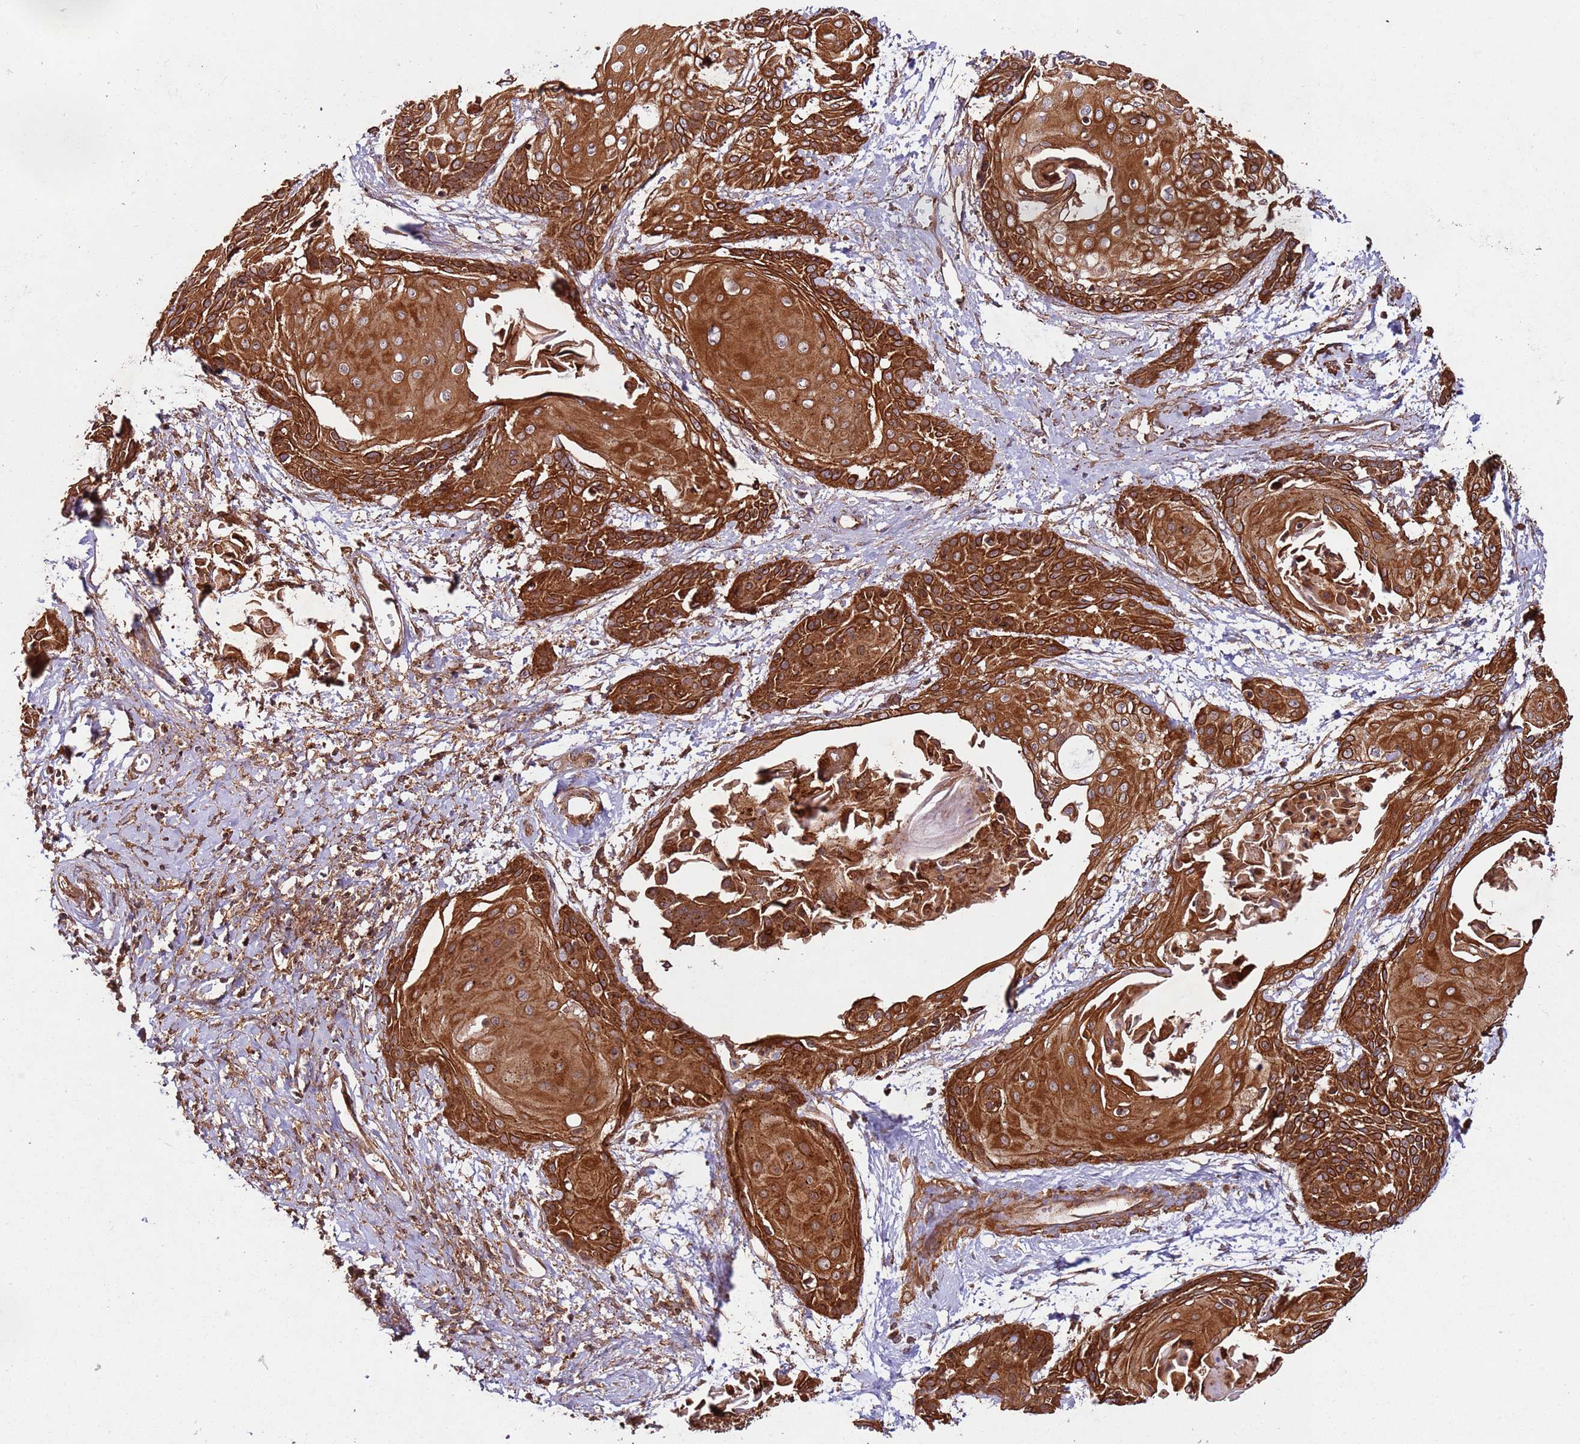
{"staining": {"intensity": "strong", "quantity": ">75%", "location": "cytoplasmic/membranous"}, "tissue": "cervical cancer", "cell_type": "Tumor cells", "image_type": "cancer", "snomed": [{"axis": "morphology", "description": "Squamous cell carcinoma, NOS"}, {"axis": "topography", "description": "Cervix"}], "caption": "An immunohistochemistry (IHC) image of tumor tissue is shown. Protein staining in brown labels strong cytoplasmic/membranous positivity in cervical cancer (squamous cell carcinoma) within tumor cells.", "gene": "FAM186A", "patient": {"sex": "female", "age": 57}}